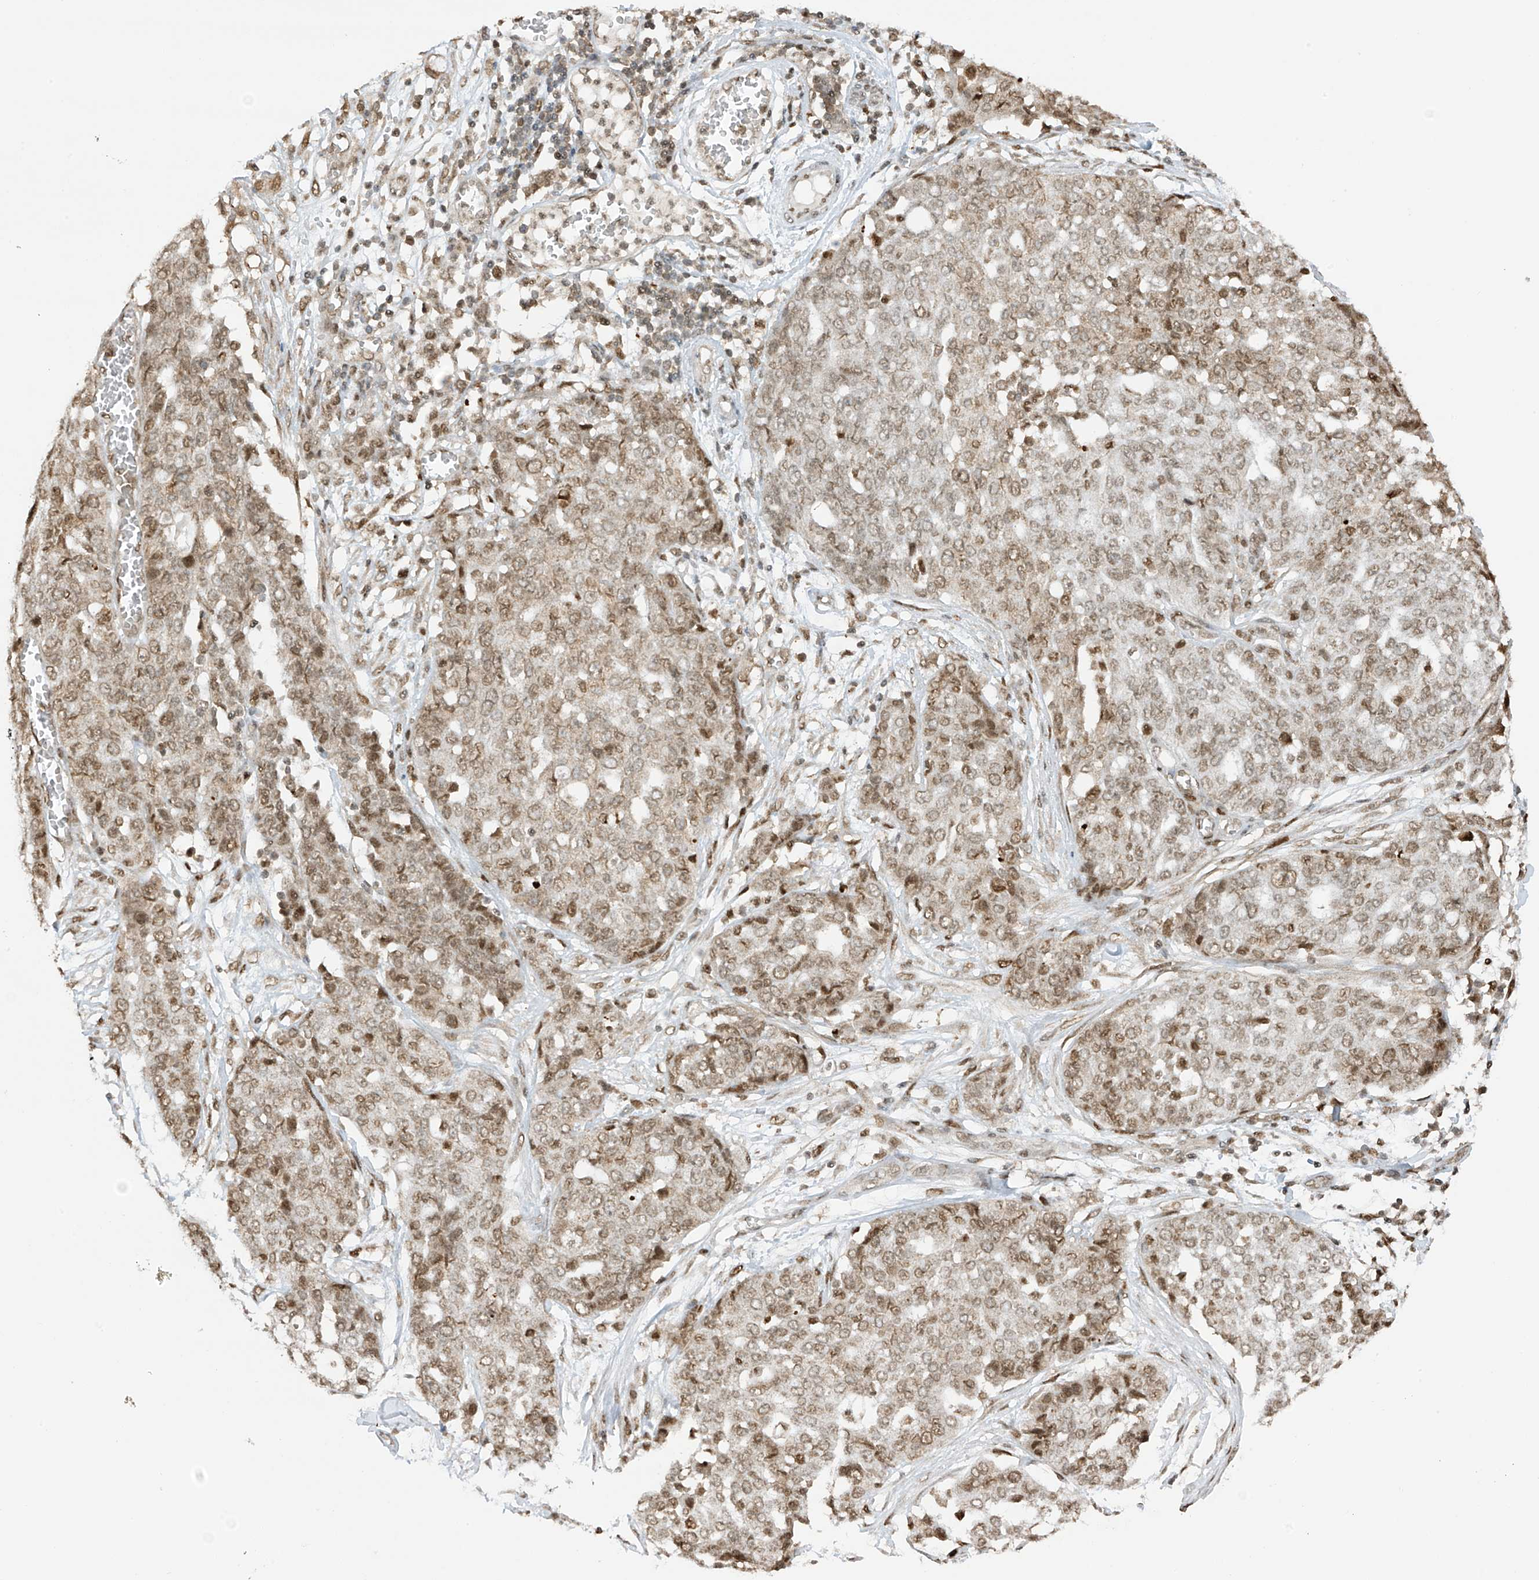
{"staining": {"intensity": "moderate", "quantity": "25%-75%", "location": "nuclear"}, "tissue": "ovarian cancer", "cell_type": "Tumor cells", "image_type": "cancer", "snomed": [{"axis": "morphology", "description": "Cystadenocarcinoma, serous, NOS"}, {"axis": "topography", "description": "Soft tissue"}, {"axis": "topography", "description": "Ovary"}], "caption": "This image reveals immunohistochemistry staining of human serous cystadenocarcinoma (ovarian), with medium moderate nuclear positivity in about 25%-75% of tumor cells.", "gene": "KPNB1", "patient": {"sex": "female", "age": 57}}